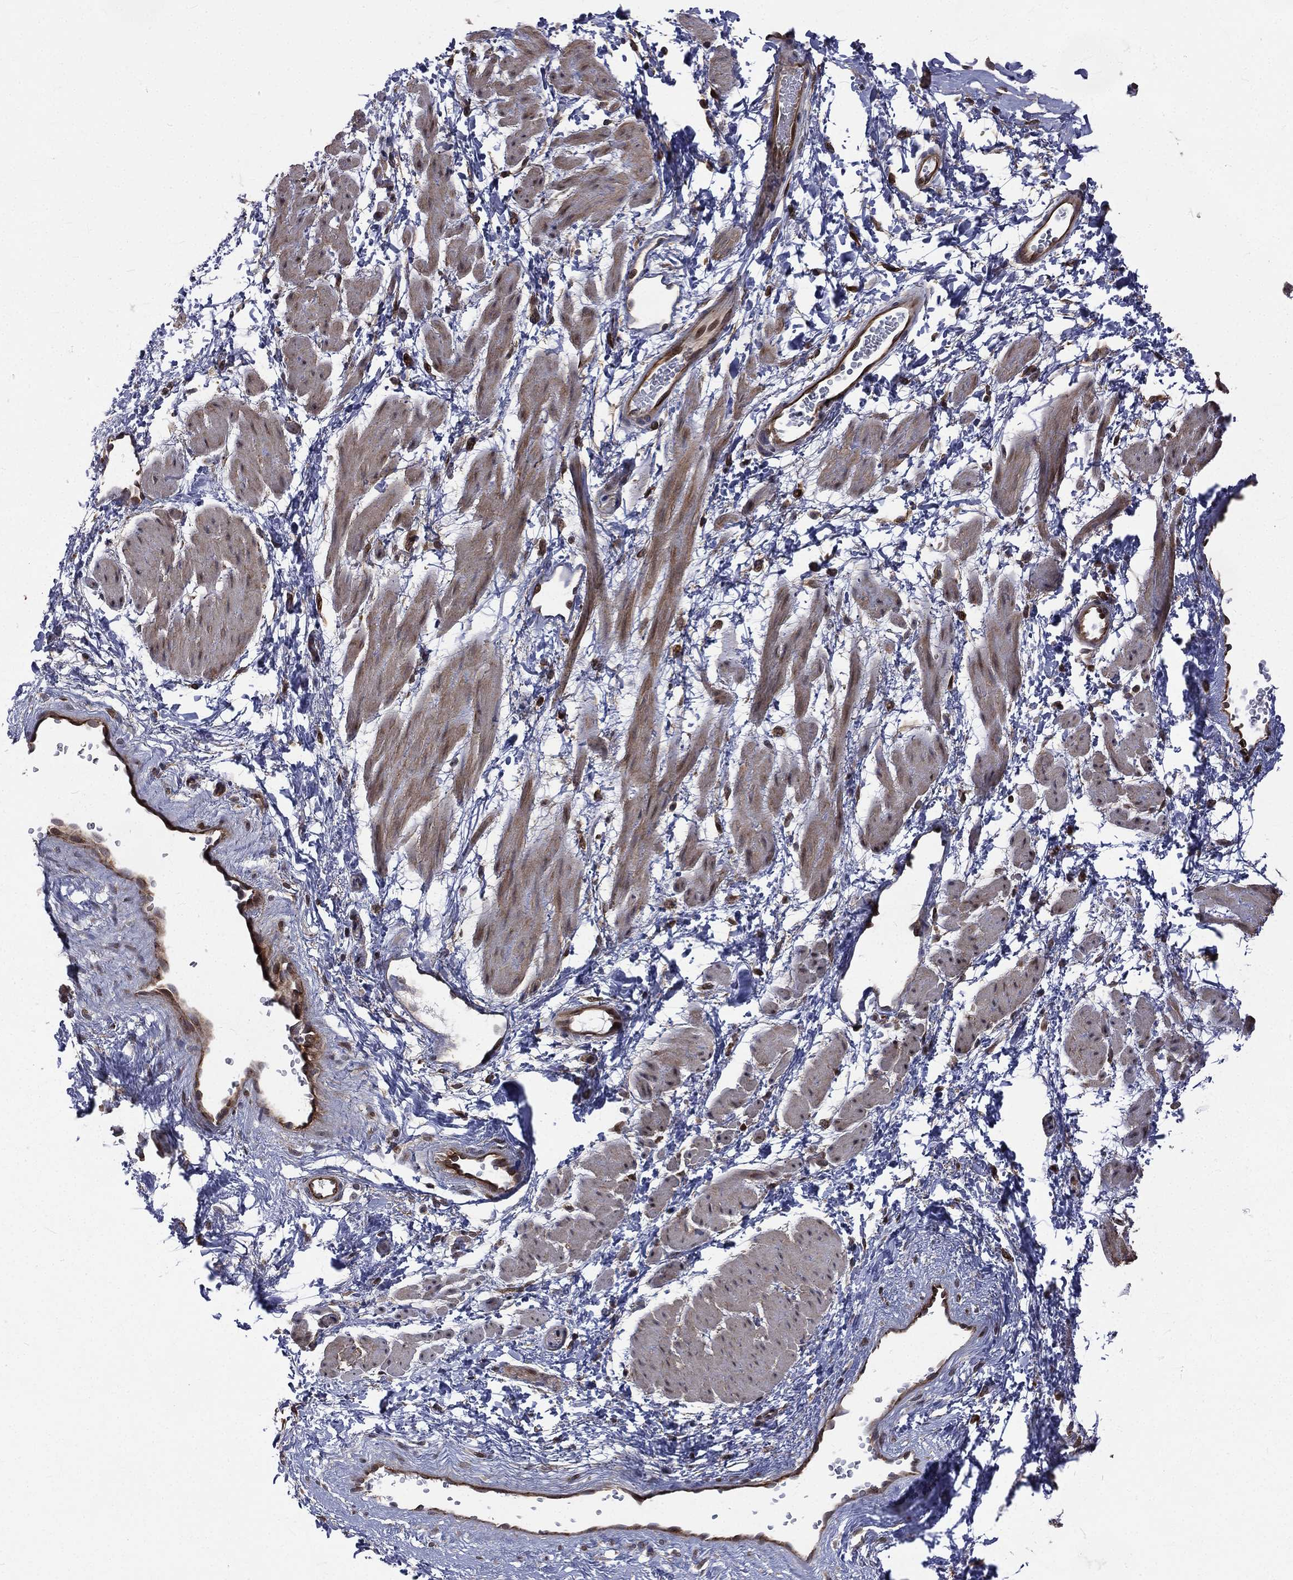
{"staining": {"intensity": "strong", "quantity": "25%-75%", "location": "cytoplasmic/membranous,nuclear"}, "tissue": "skin", "cell_type": "Epidermal cells", "image_type": "normal", "snomed": [{"axis": "morphology", "description": "Normal tissue, NOS"}, {"axis": "topography", "description": "Anal"}], "caption": "DAB immunohistochemical staining of normal skin shows strong cytoplasmic/membranous,nuclear protein staining in approximately 25%-75% of epidermal cells. (DAB (3,3'-diaminobenzidine) = brown stain, brightfield microscopy at high magnification).", "gene": "ARL3", "patient": {"sex": "male", "age": 53}}